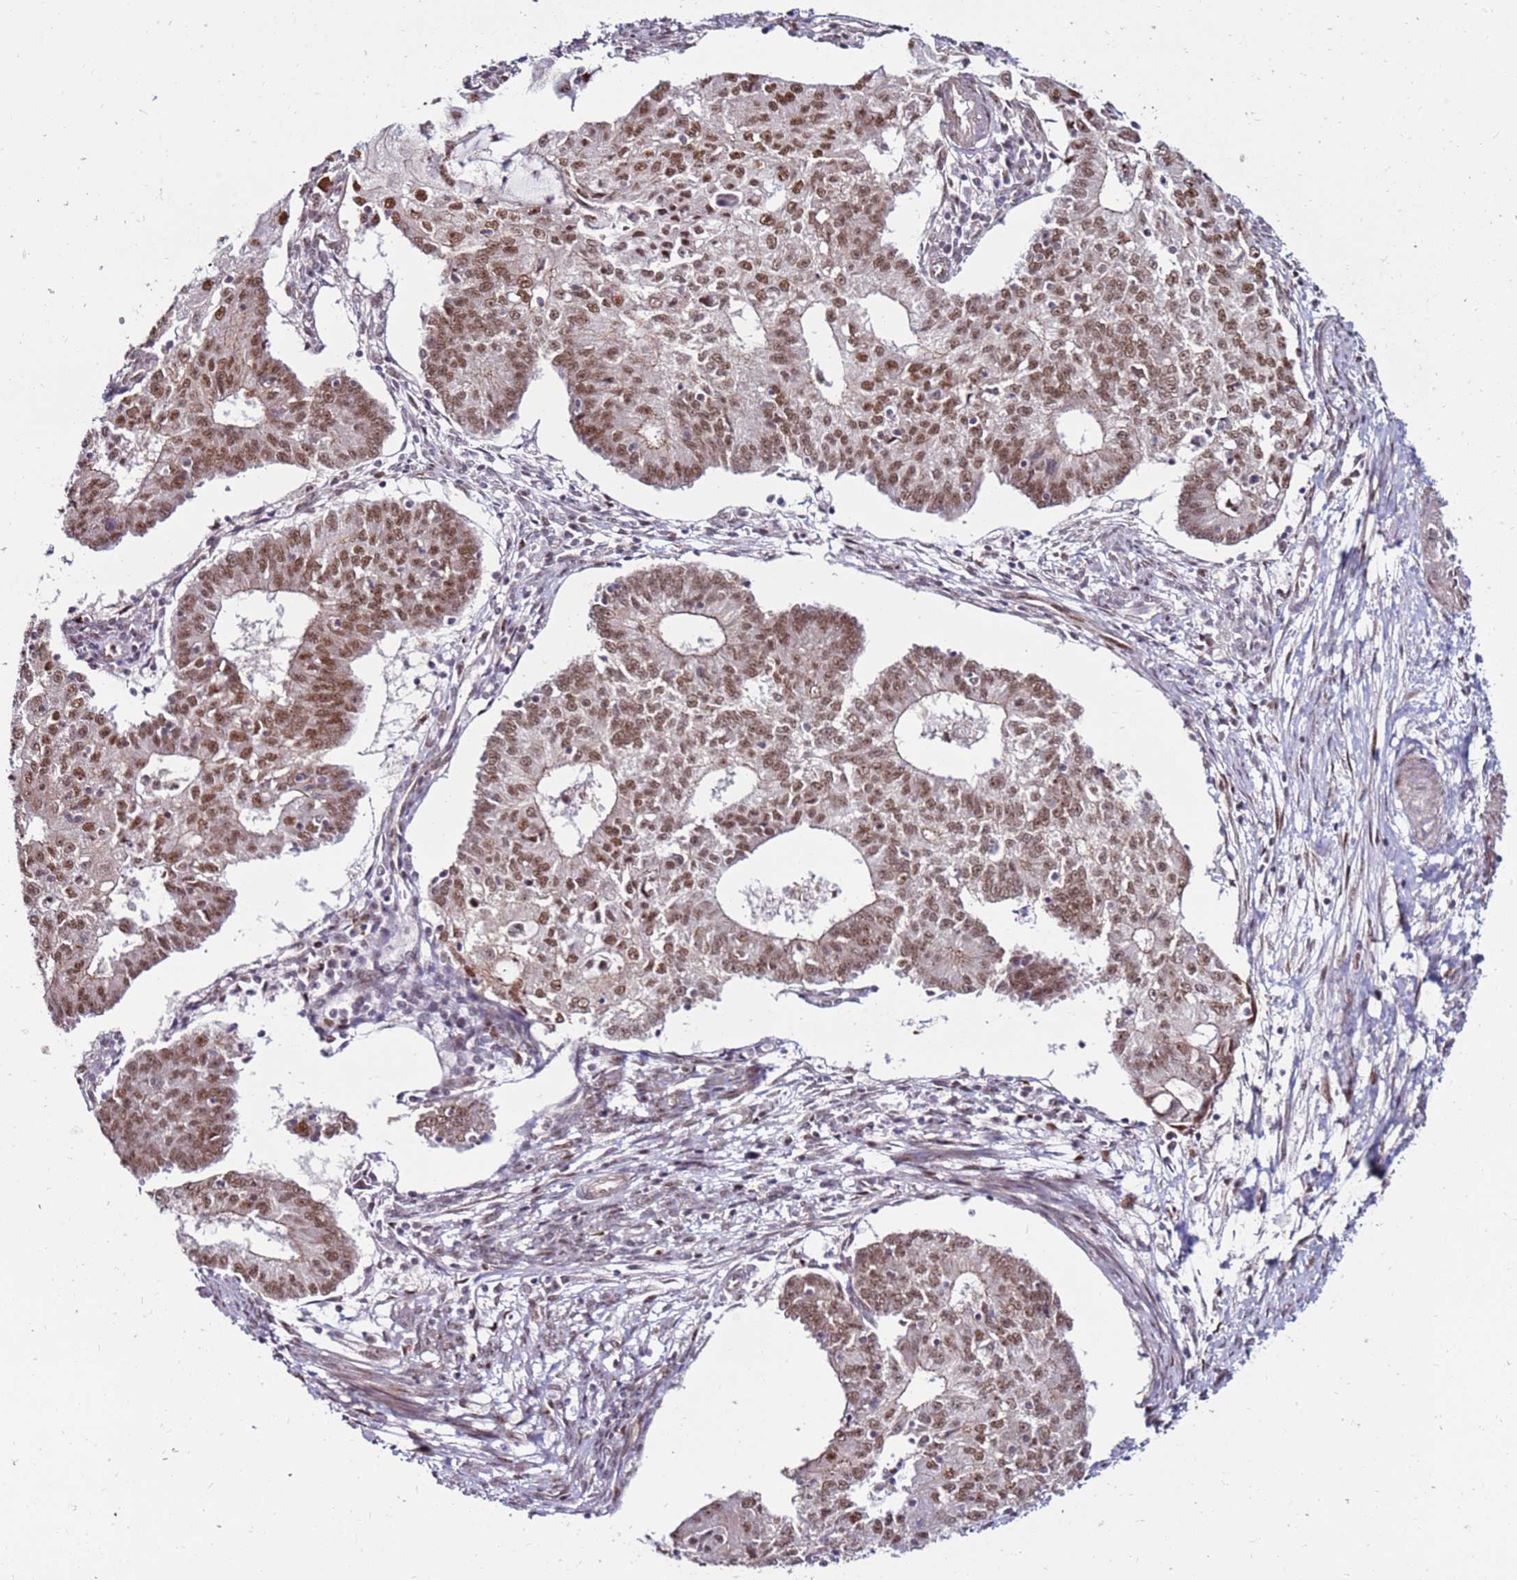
{"staining": {"intensity": "moderate", "quantity": ">75%", "location": "cytoplasmic/membranous,nuclear"}, "tissue": "endometrial cancer", "cell_type": "Tumor cells", "image_type": "cancer", "snomed": [{"axis": "morphology", "description": "Adenocarcinoma, NOS"}, {"axis": "topography", "description": "Endometrium"}], "caption": "A micrograph showing moderate cytoplasmic/membranous and nuclear staining in approximately >75% of tumor cells in adenocarcinoma (endometrial), as visualized by brown immunohistochemical staining.", "gene": "KPNA4", "patient": {"sex": "female", "age": 56}}